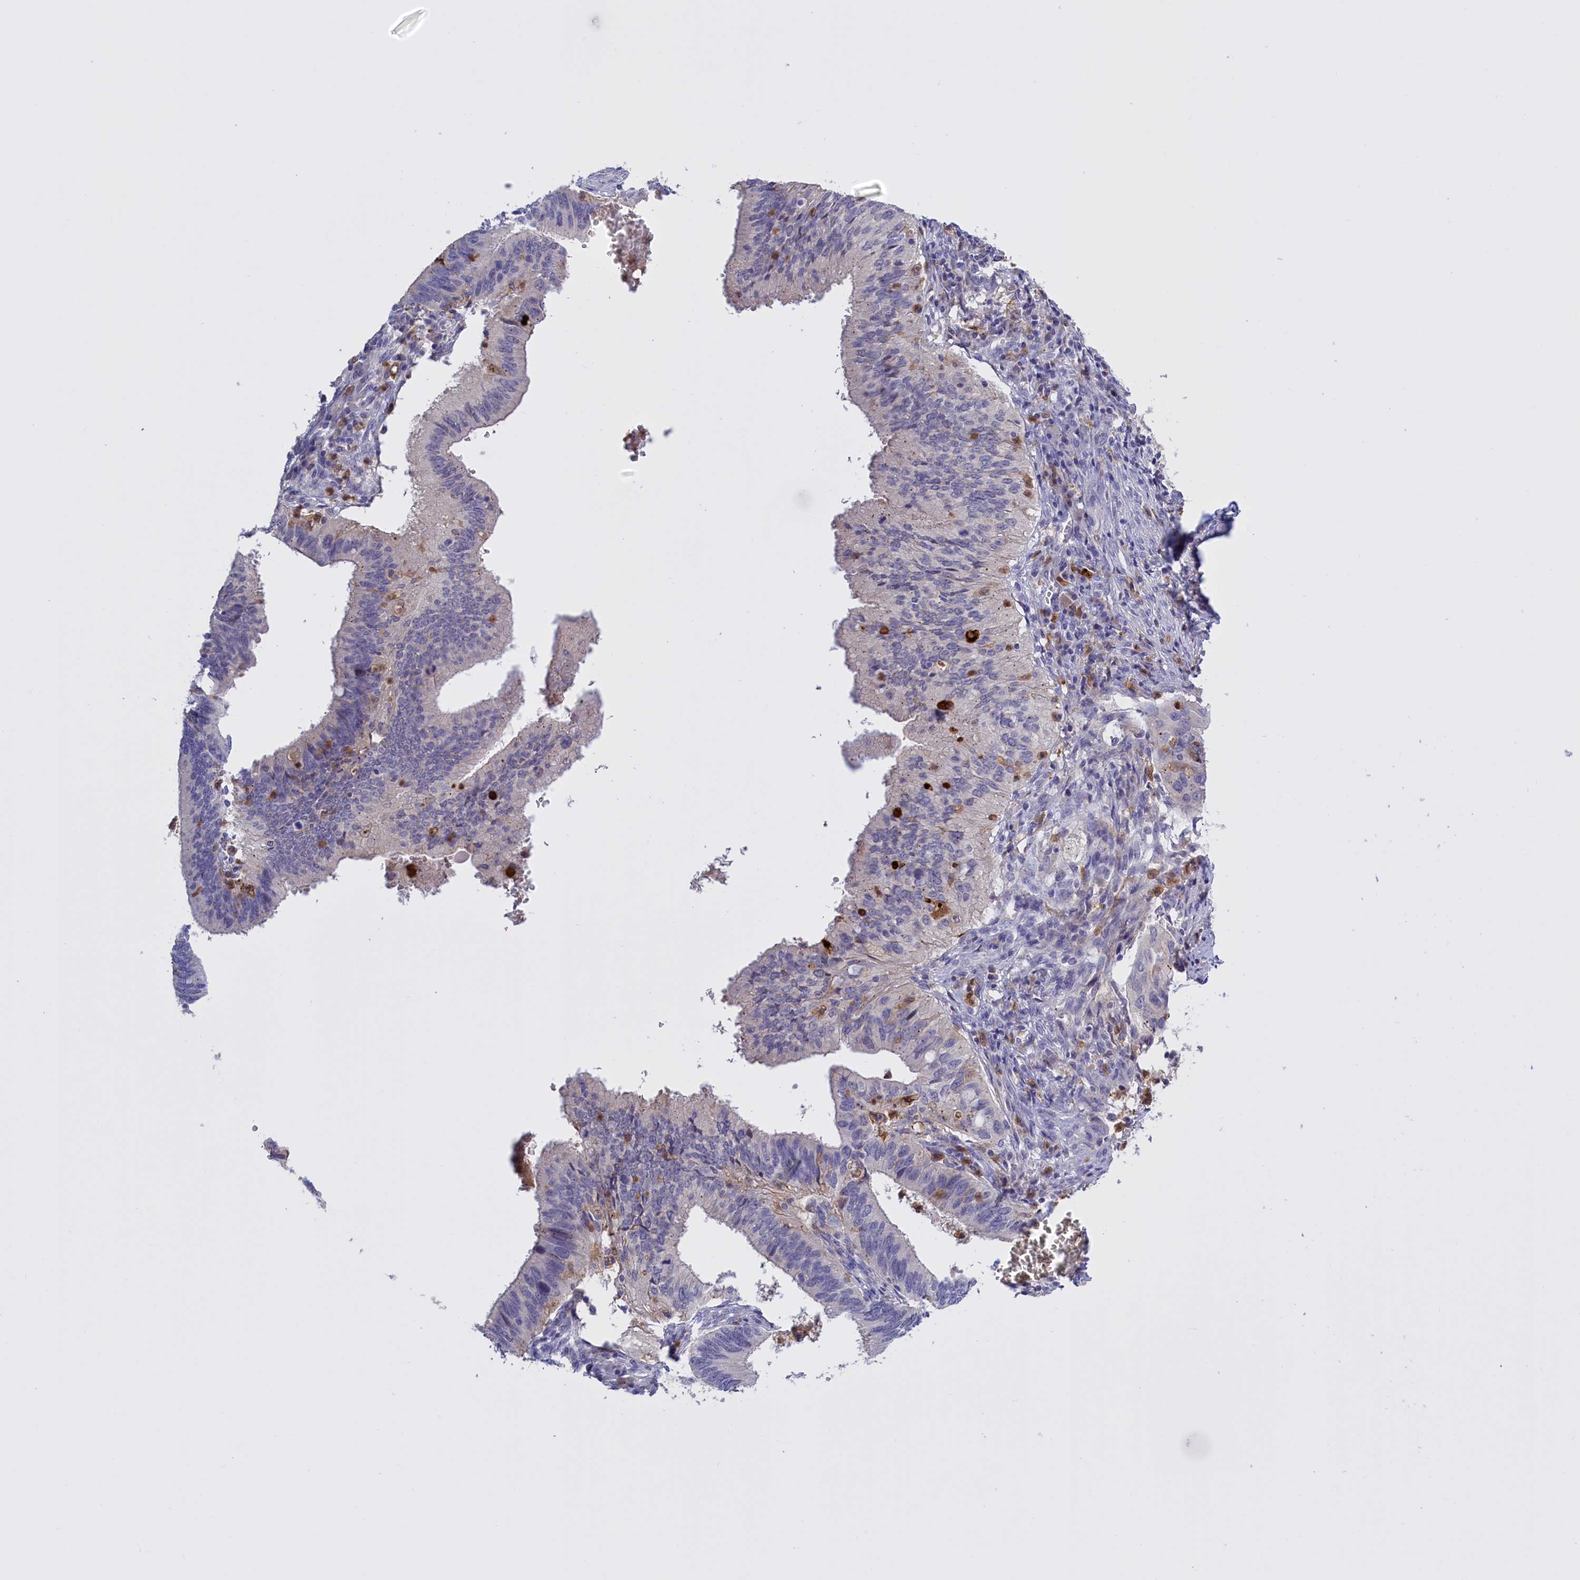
{"staining": {"intensity": "negative", "quantity": "none", "location": "none"}, "tissue": "cervical cancer", "cell_type": "Tumor cells", "image_type": "cancer", "snomed": [{"axis": "morphology", "description": "Adenocarcinoma, NOS"}, {"axis": "topography", "description": "Cervix"}], "caption": "Immunohistochemistry of human cervical adenocarcinoma demonstrates no expression in tumor cells.", "gene": "FAM149B1", "patient": {"sex": "female", "age": 42}}